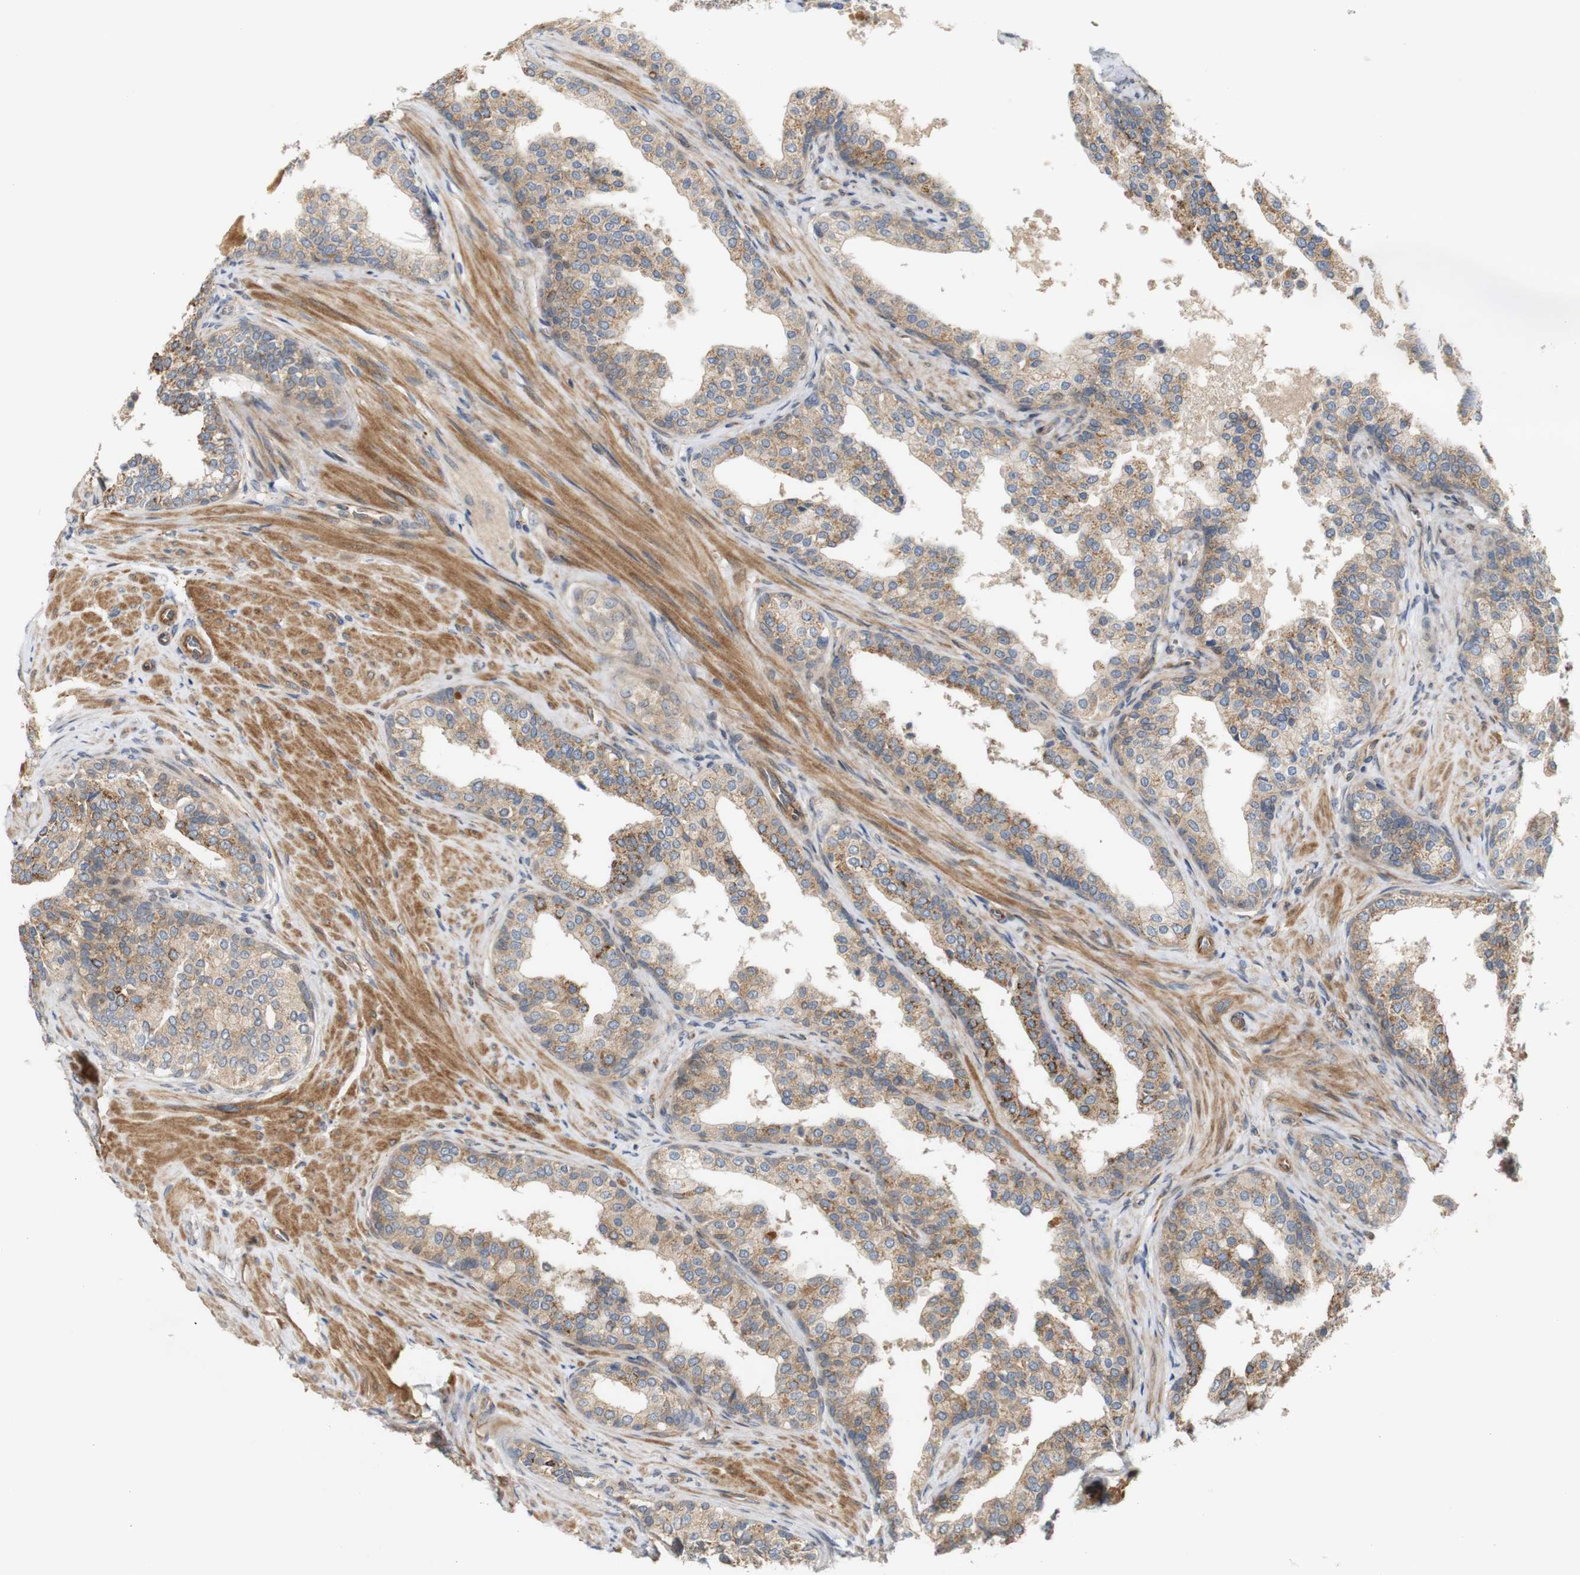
{"staining": {"intensity": "moderate", "quantity": ">75%", "location": "cytoplasmic/membranous"}, "tissue": "prostate cancer", "cell_type": "Tumor cells", "image_type": "cancer", "snomed": [{"axis": "morphology", "description": "Adenocarcinoma, Low grade"}, {"axis": "topography", "description": "Prostate"}], "caption": "Protein expression analysis of adenocarcinoma (low-grade) (prostate) exhibits moderate cytoplasmic/membranous positivity in about >75% of tumor cells.", "gene": "RPTOR", "patient": {"sex": "male", "age": 60}}